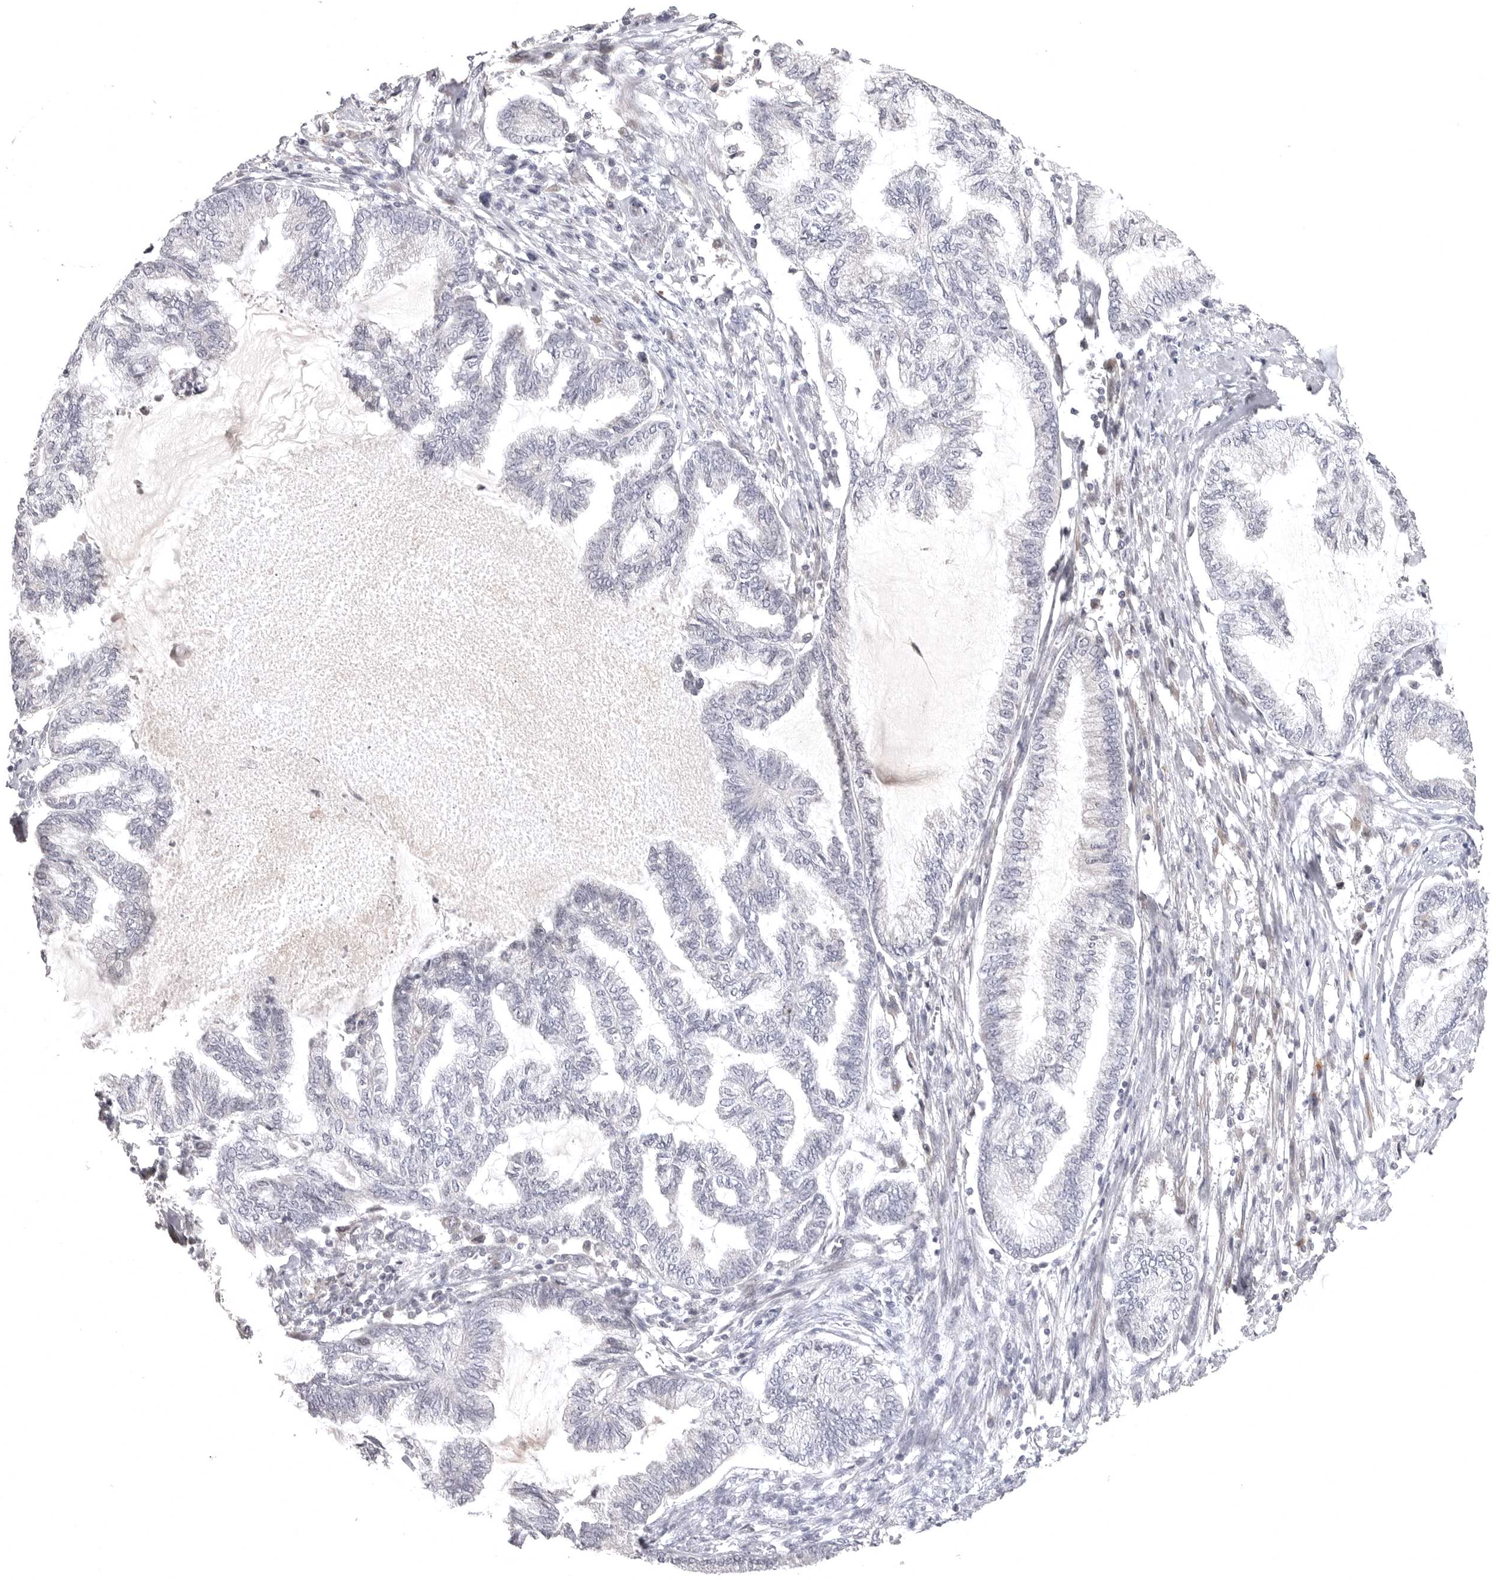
{"staining": {"intensity": "negative", "quantity": "none", "location": "none"}, "tissue": "endometrial cancer", "cell_type": "Tumor cells", "image_type": "cancer", "snomed": [{"axis": "morphology", "description": "Adenocarcinoma, NOS"}, {"axis": "topography", "description": "Endometrium"}], "caption": "Protein analysis of endometrial adenocarcinoma reveals no significant staining in tumor cells.", "gene": "CD300LD", "patient": {"sex": "female", "age": 86}}